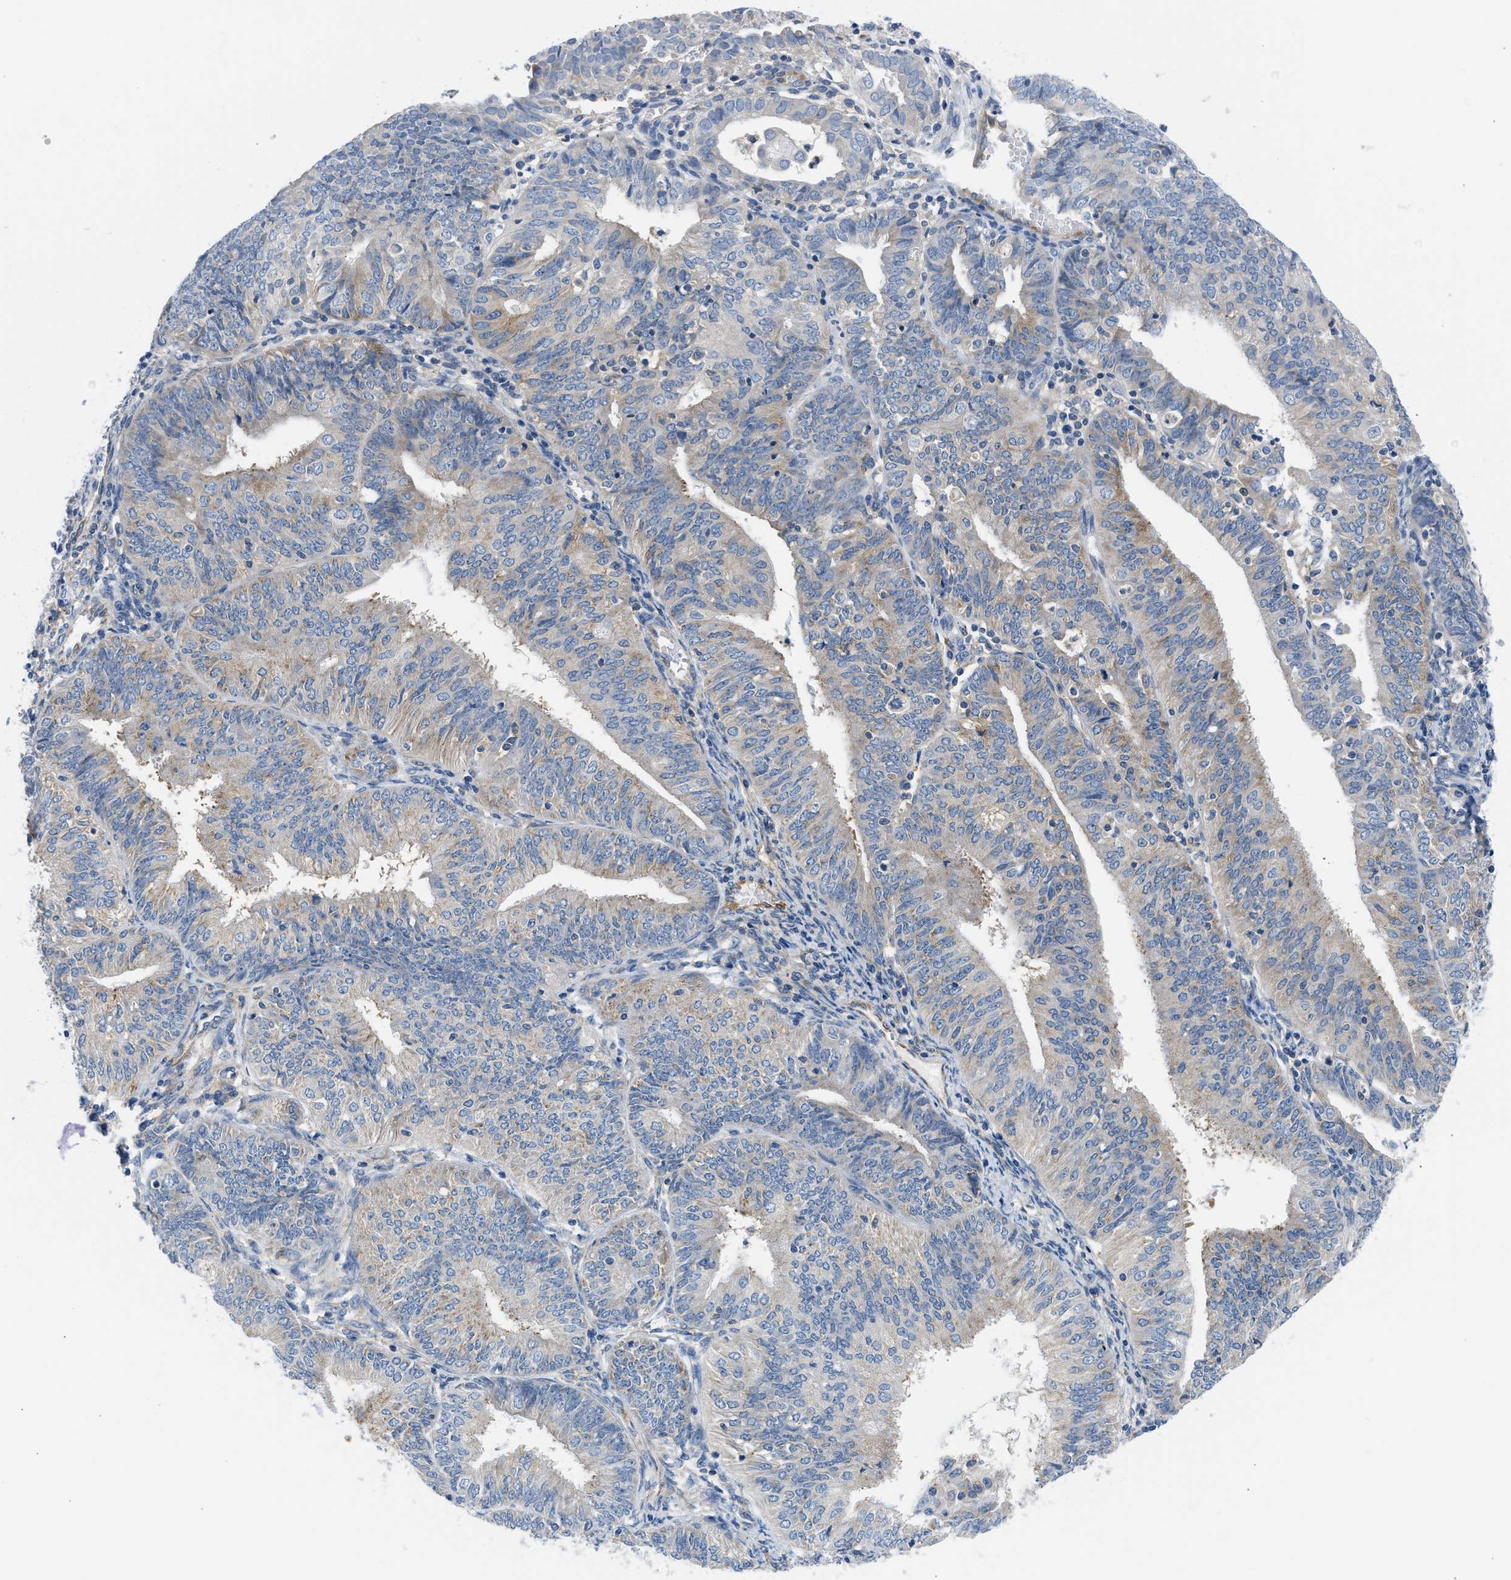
{"staining": {"intensity": "weak", "quantity": "<25%", "location": "cytoplasmic/membranous"}, "tissue": "endometrial cancer", "cell_type": "Tumor cells", "image_type": "cancer", "snomed": [{"axis": "morphology", "description": "Adenocarcinoma, NOS"}, {"axis": "topography", "description": "Endometrium"}], "caption": "This histopathology image is of endometrial cancer stained with immunohistochemistry to label a protein in brown with the nuclei are counter-stained blue. There is no expression in tumor cells.", "gene": "BNC2", "patient": {"sex": "female", "age": 58}}